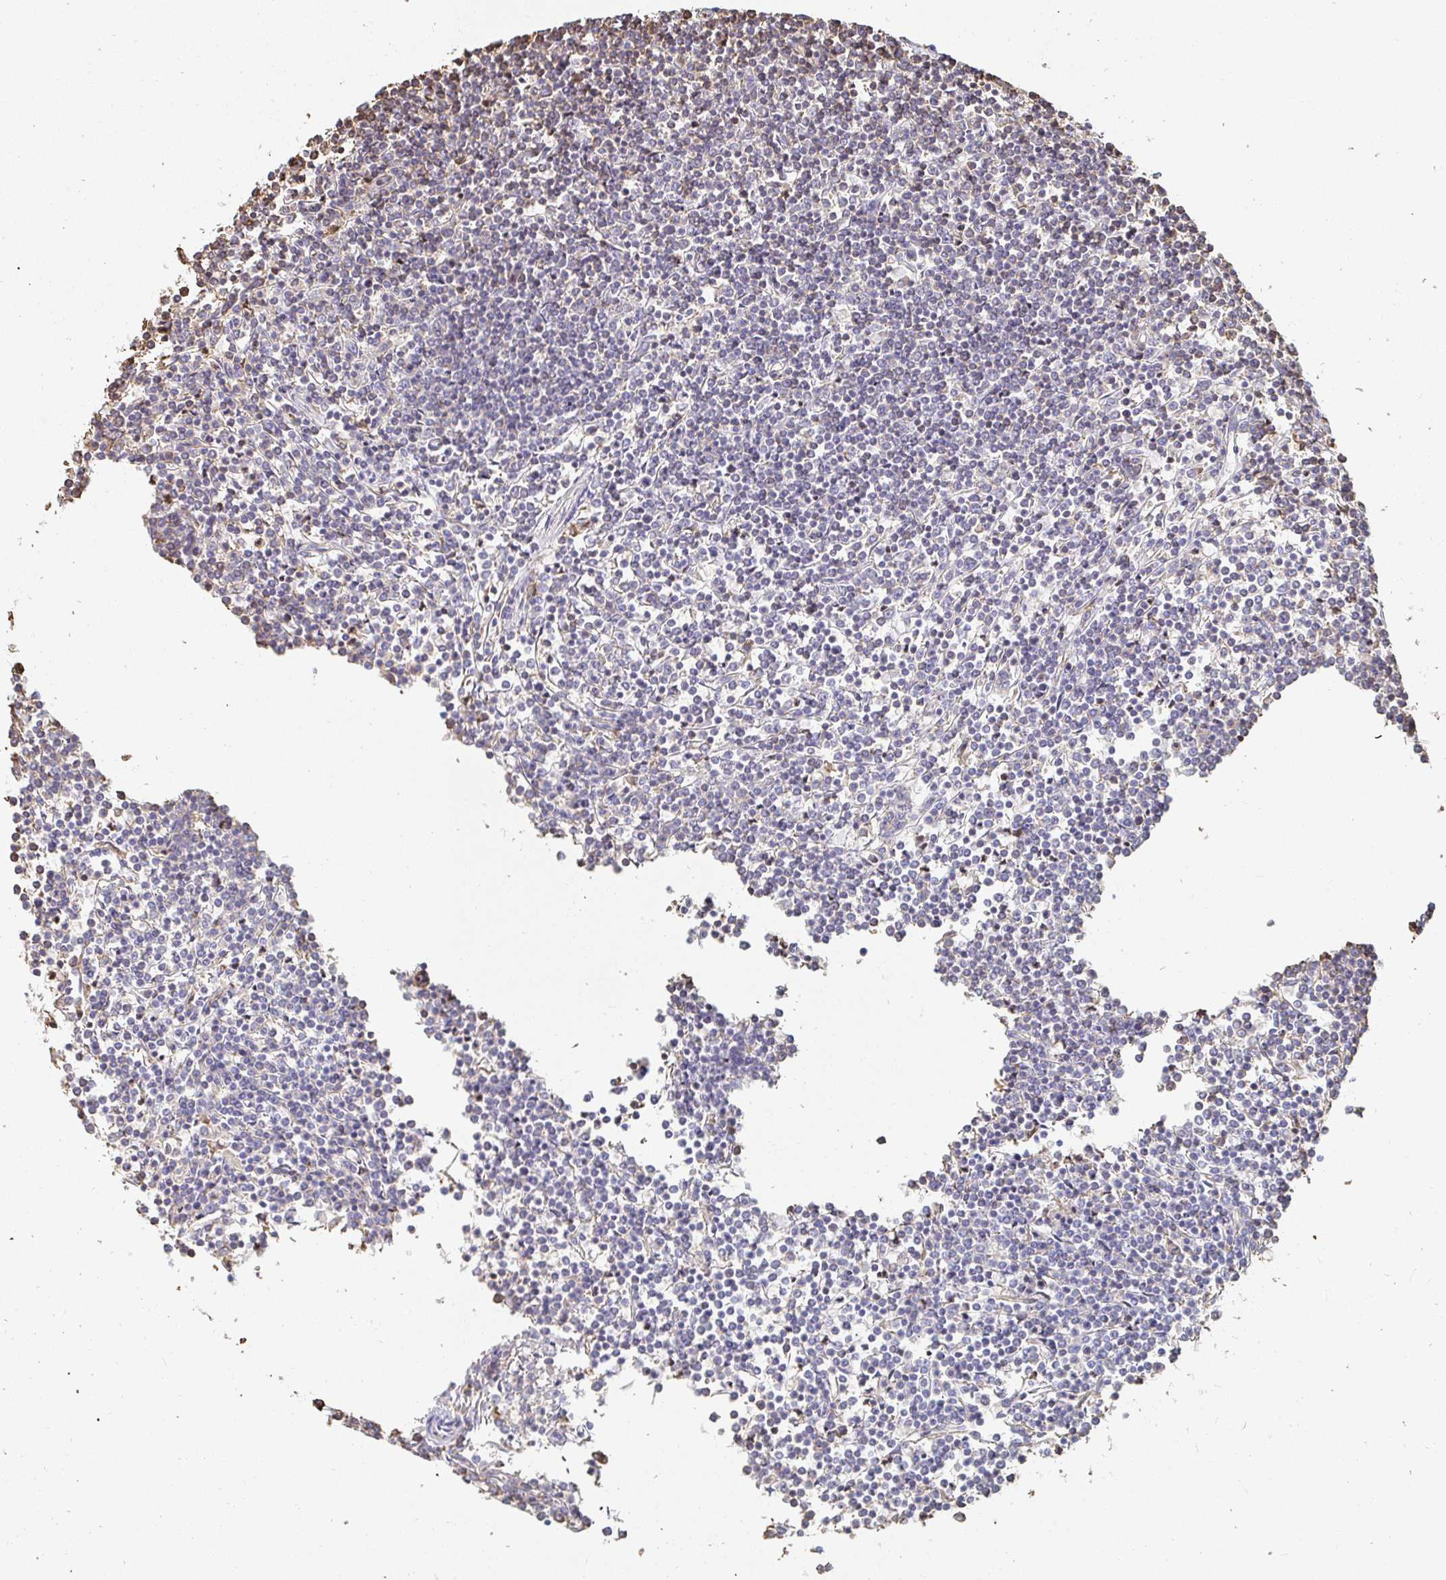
{"staining": {"intensity": "negative", "quantity": "none", "location": "none"}, "tissue": "lymphoma", "cell_type": "Tumor cells", "image_type": "cancer", "snomed": [{"axis": "morphology", "description": "Malignant lymphoma, non-Hodgkin's type, Low grade"}, {"axis": "topography", "description": "Spleen"}], "caption": "The immunohistochemistry (IHC) image has no significant staining in tumor cells of lymphoma tissue. (IHC, brightfield microscopy, high magnification).", "gene": "PTPN14", "patient": {"sex": "female", "age": 19}}